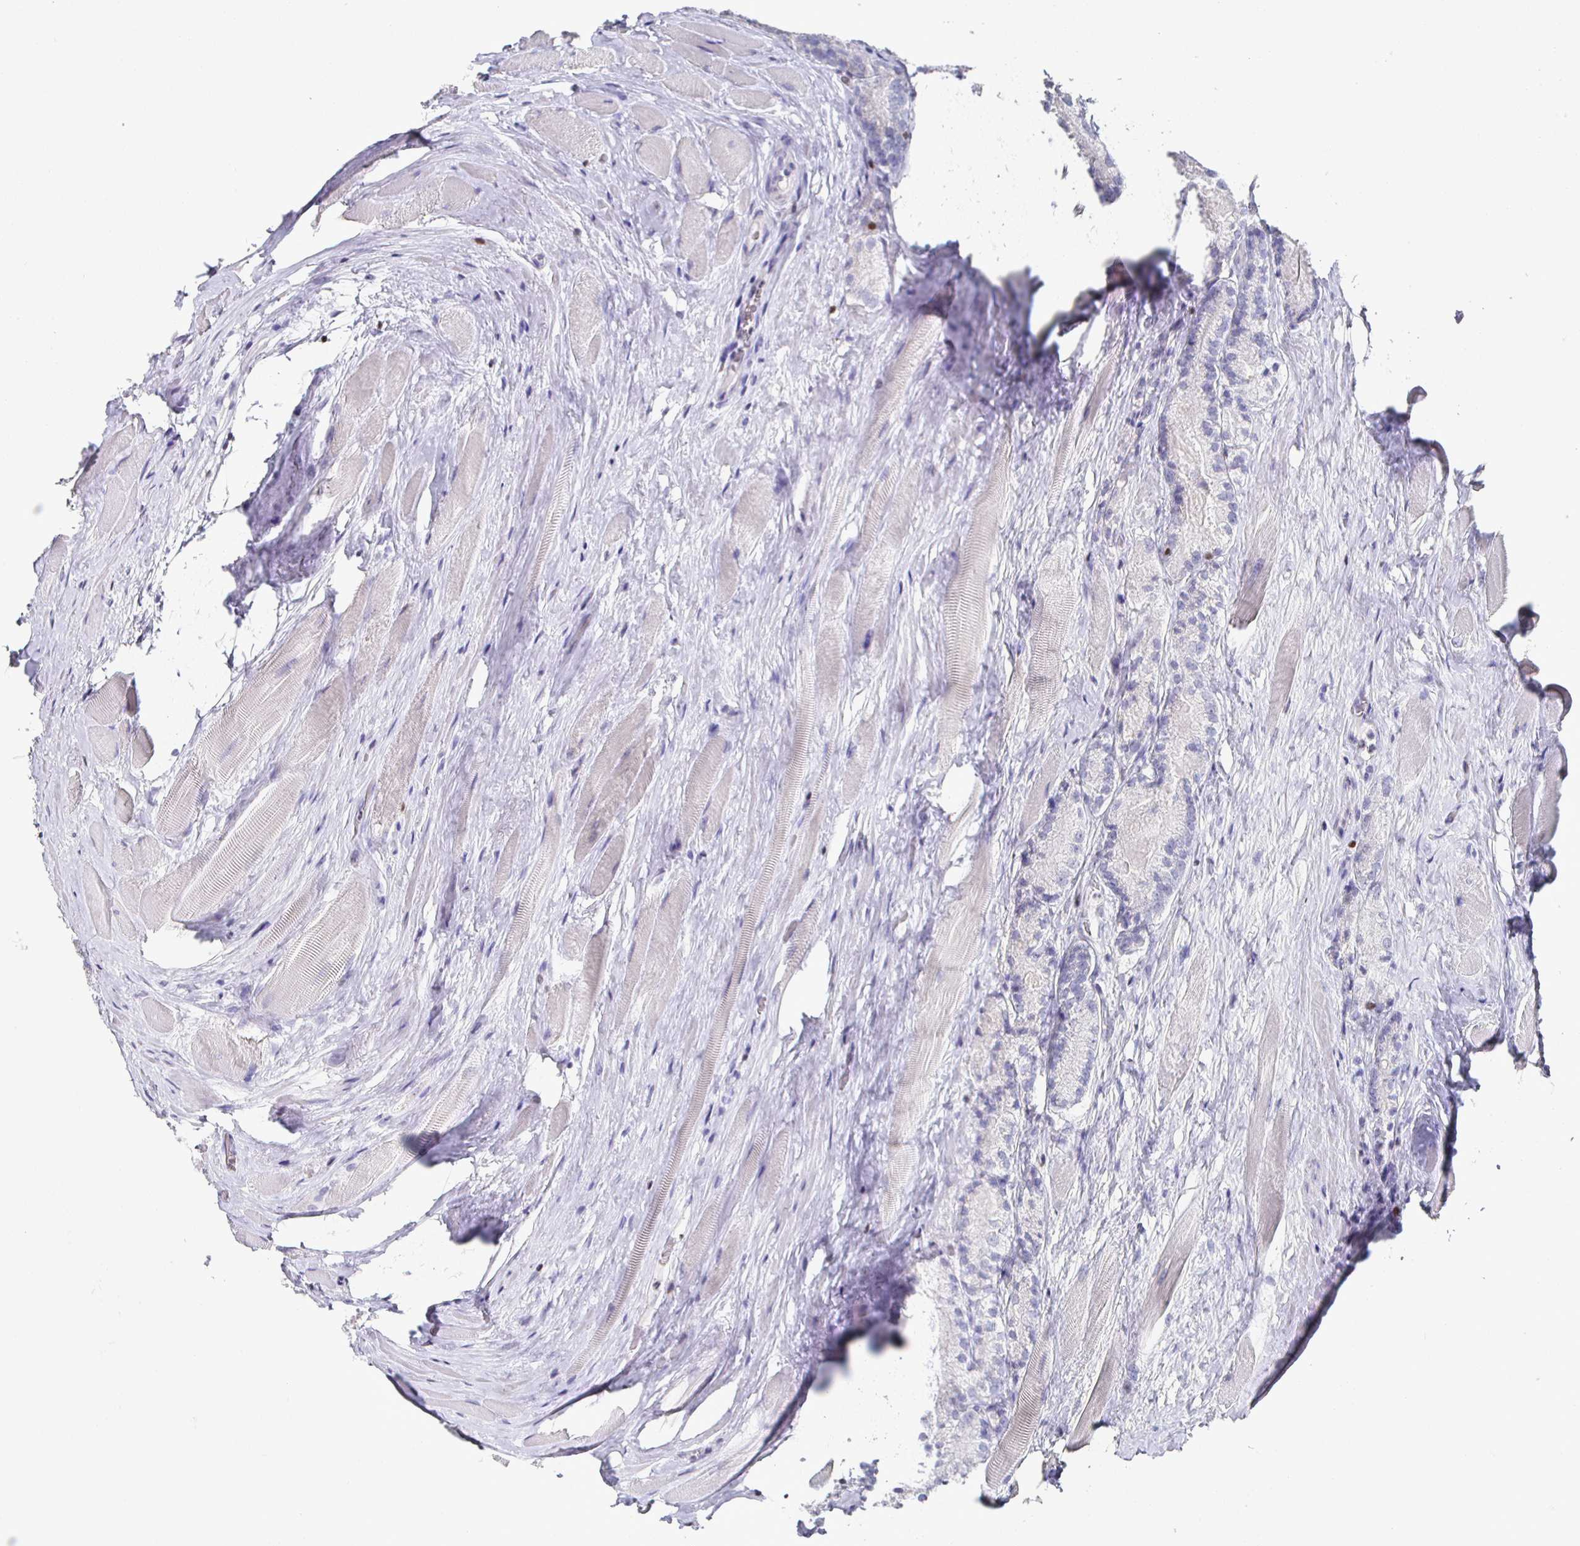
{"staining": {"intensity": "negative", "quantity": "none", "location": "none"}, "tissue": "prostate cancer", "cell_type": "Tumor cells", "image_type": "cancer", "snomed": [{"axis": "morphology", "description": "Adenocarcinoma, NOS"}, {"axis": "morphology", "description": "Adenocarcinoma, Low grade"}, {"axis": "topography", "description": "Prostate"}], "caption": "Immunohistochemical staining of human prostate adenocarcinoma shows no significant positivity in tumor cells.", "gene": "RUNX2", "patient": {"sex": "male", "age": 68}}